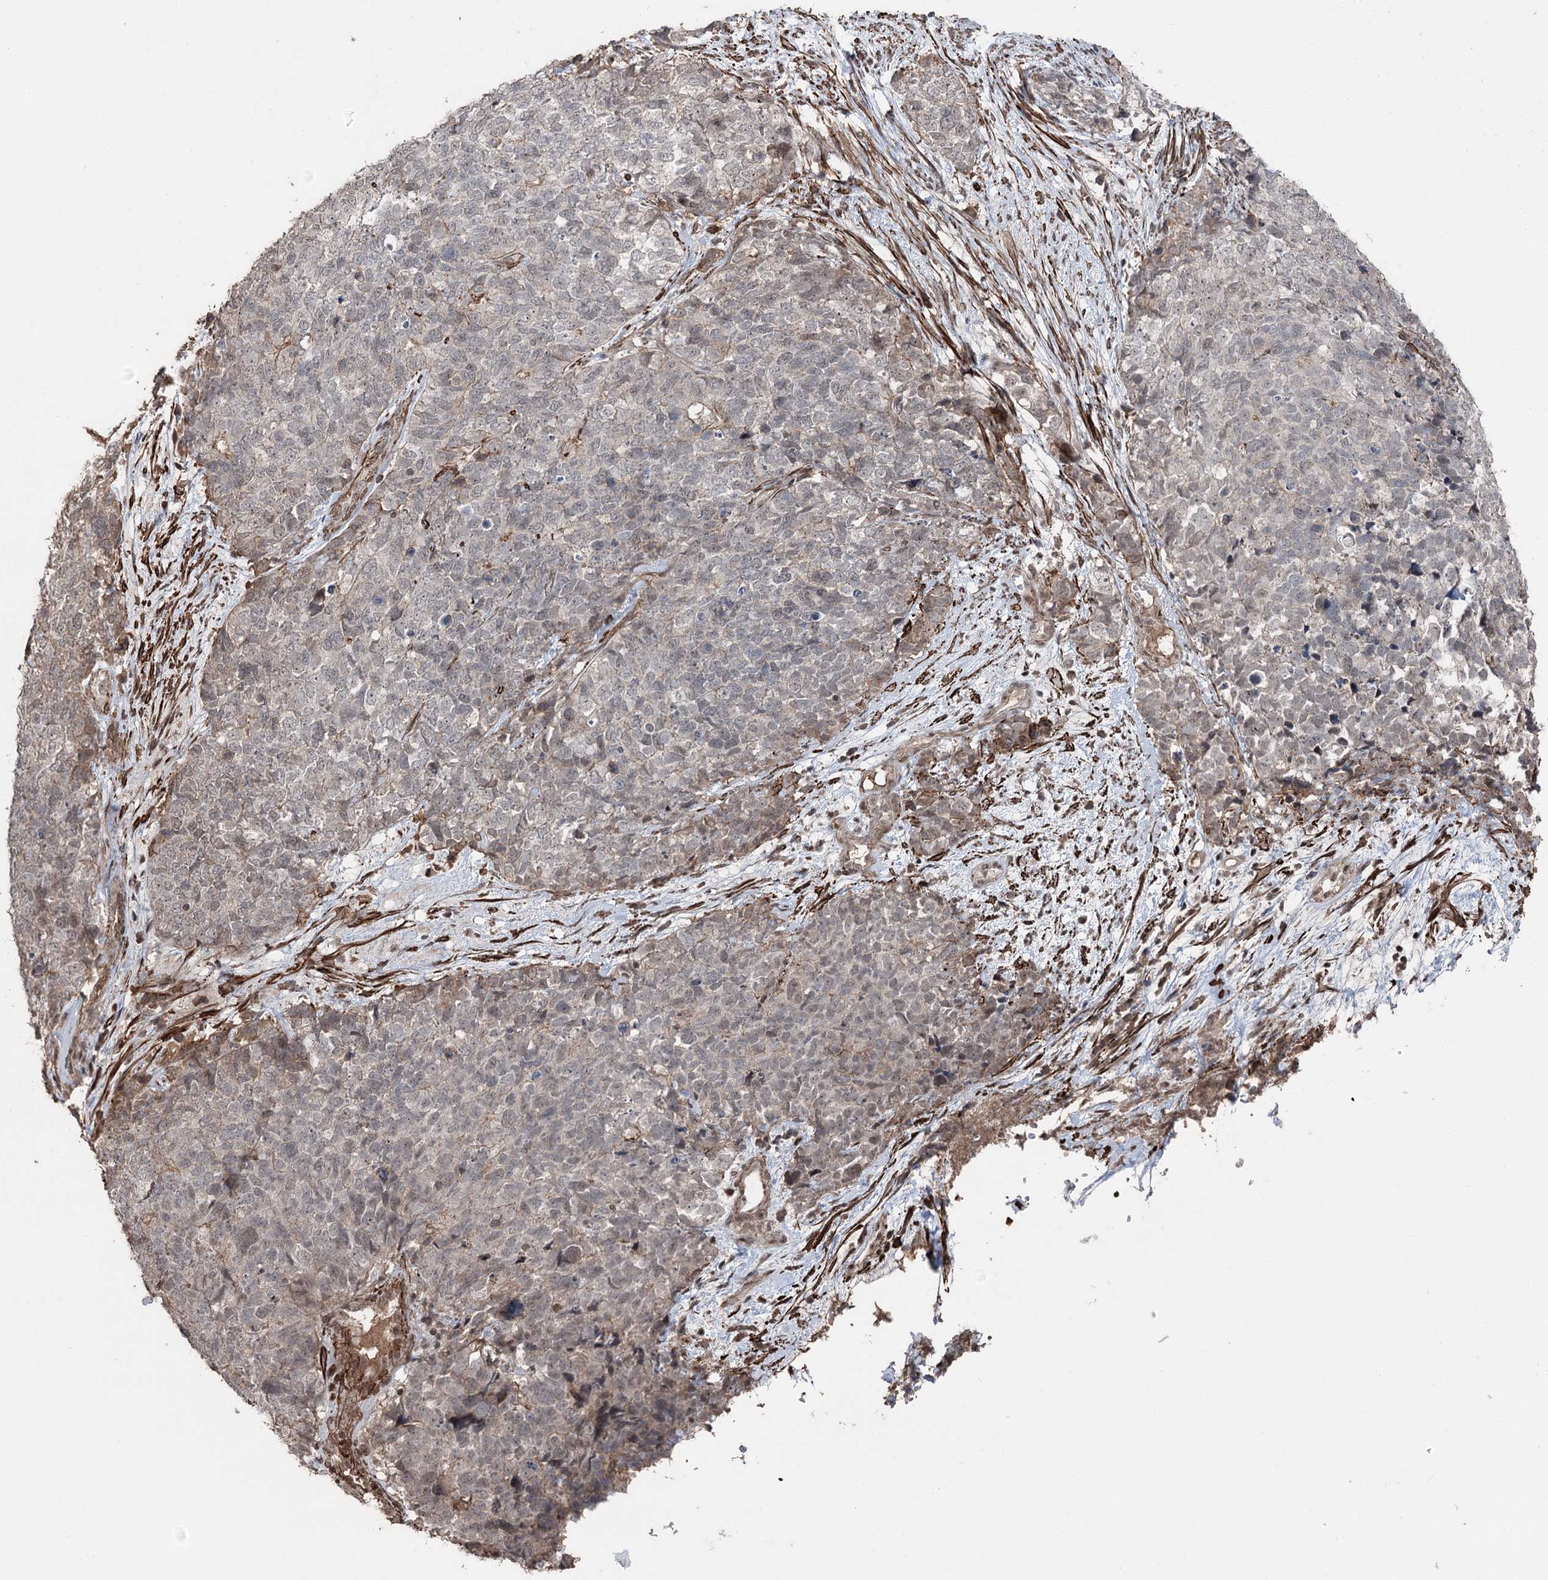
{"staining": {"intensity": "weak", "quantity": "<25%", "location": "nuclear"}, "tissue": "cervical cancer", "cell_type": "Tumor cells", "image_type": "cancer", "snomed": [{"axis": "morphology", "description": "Squamous cell carcinoma, NOS"}, {"axis": "topography", "description": "Cervix"}], "caption": "Tumor cells show no significant protein positivity in cervical squamous cell carcinoma. (Stains: DAB (3,3'-diaminobenzidine) IHC with hematoxylin counter stain, Microscopy: brightfield microscopy at high magnification).", "gene": "CCDC82", "patient": {"sex": "female", "age": 63}}